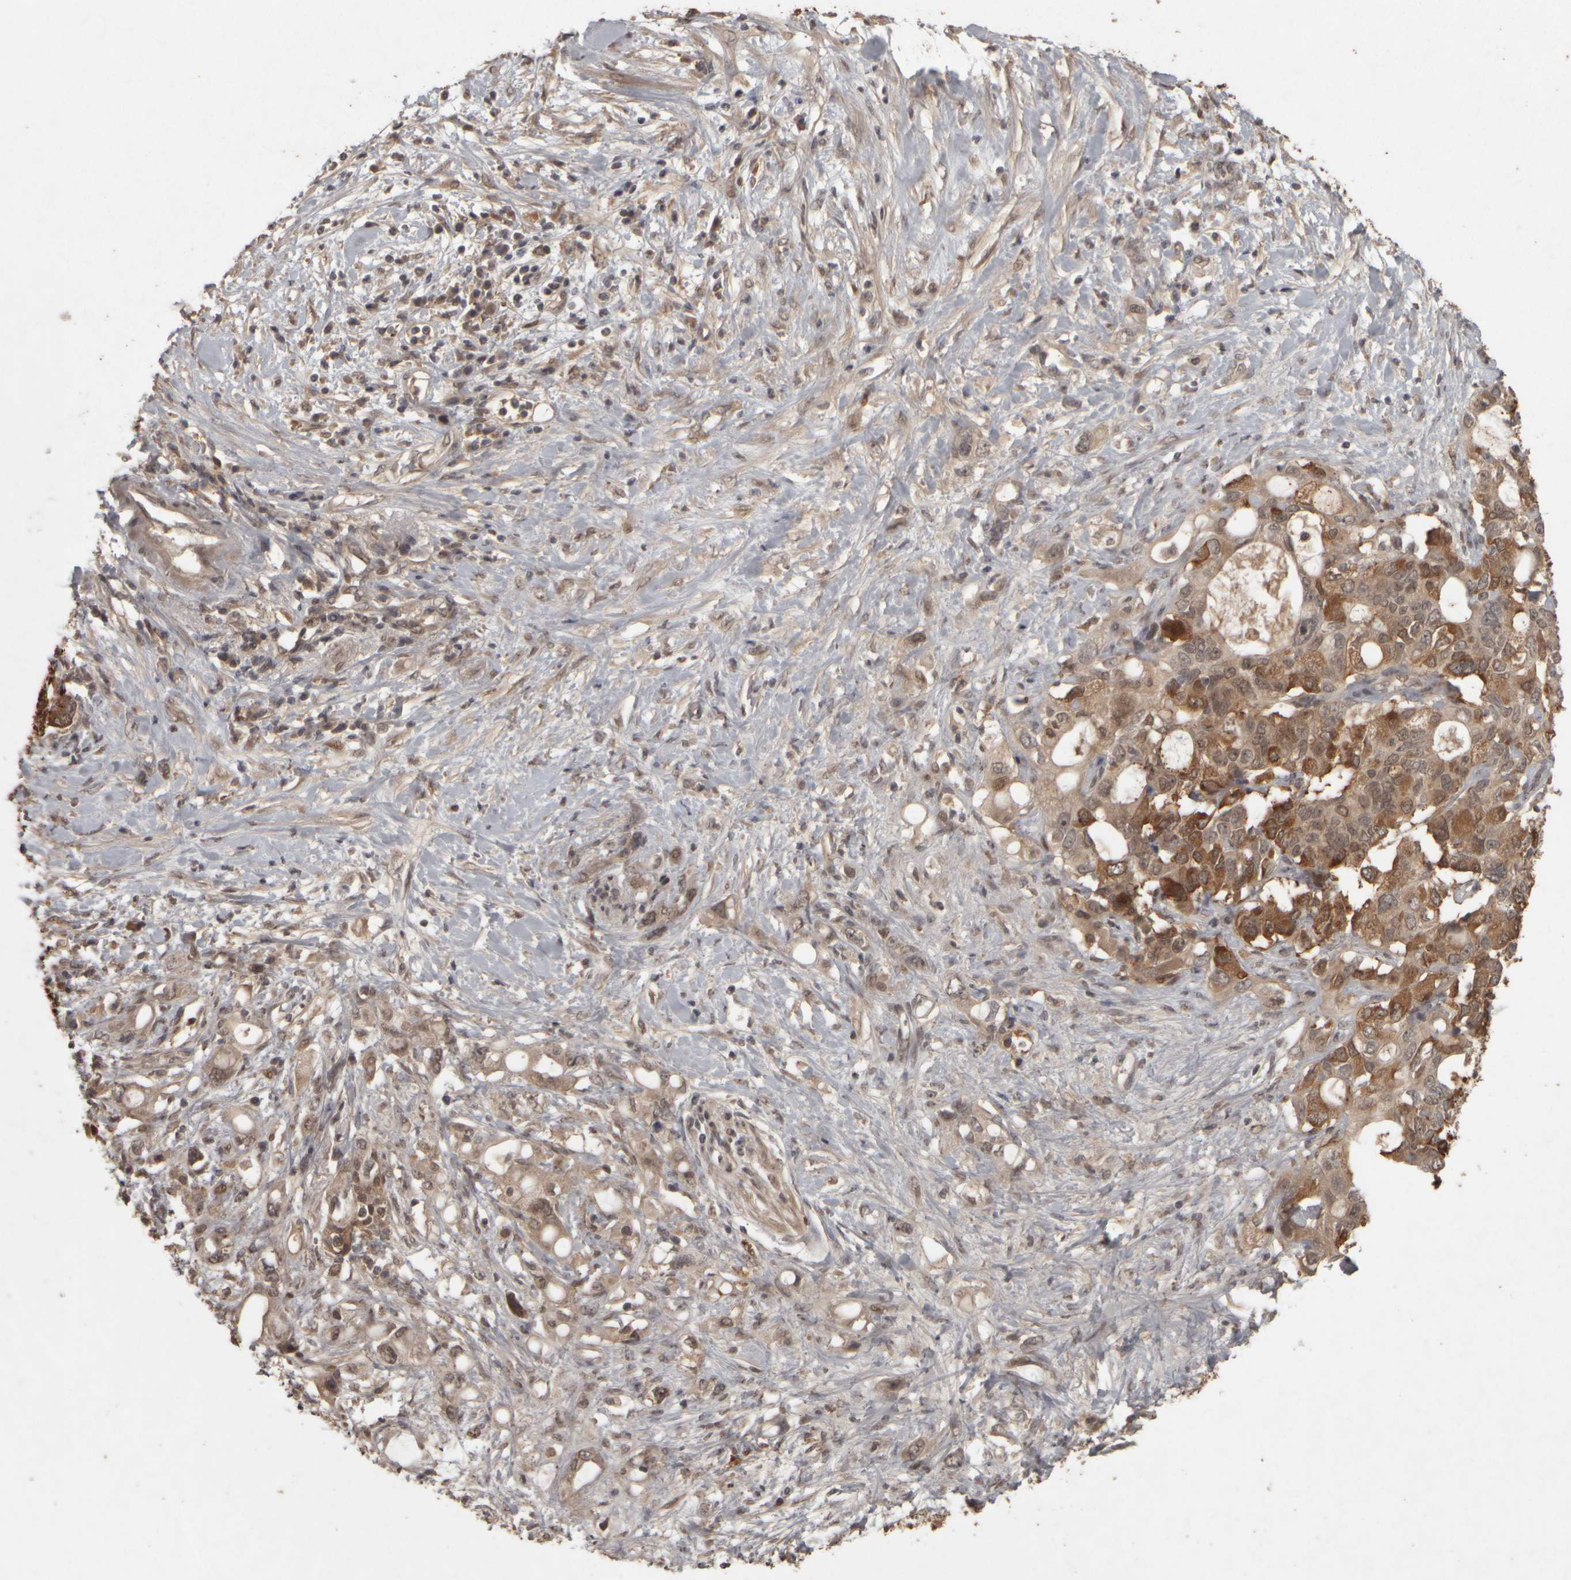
{"staining": {"intensity": "moderate", "quantity": ">75%", "location": "cytoplasmic/membranous"}, "tissue": "pancreatic cancer", "cell_type": "Tumor cells", "image_type": "cancer", "snomed": [{"axis": "morphology", "description": "Adenocarcinoma, NOS"}, {"axis": "topography", "description": "Pancreas"}], "caption": "A medium amount of moderate cytoplasmic/membranous positivity is appreciated in about >75% of tumor cells in pancreatic cancer (adenocarcinoma) tissue.", "gene": "ACO1", "patient": {"sex": "female", "age": 56}}